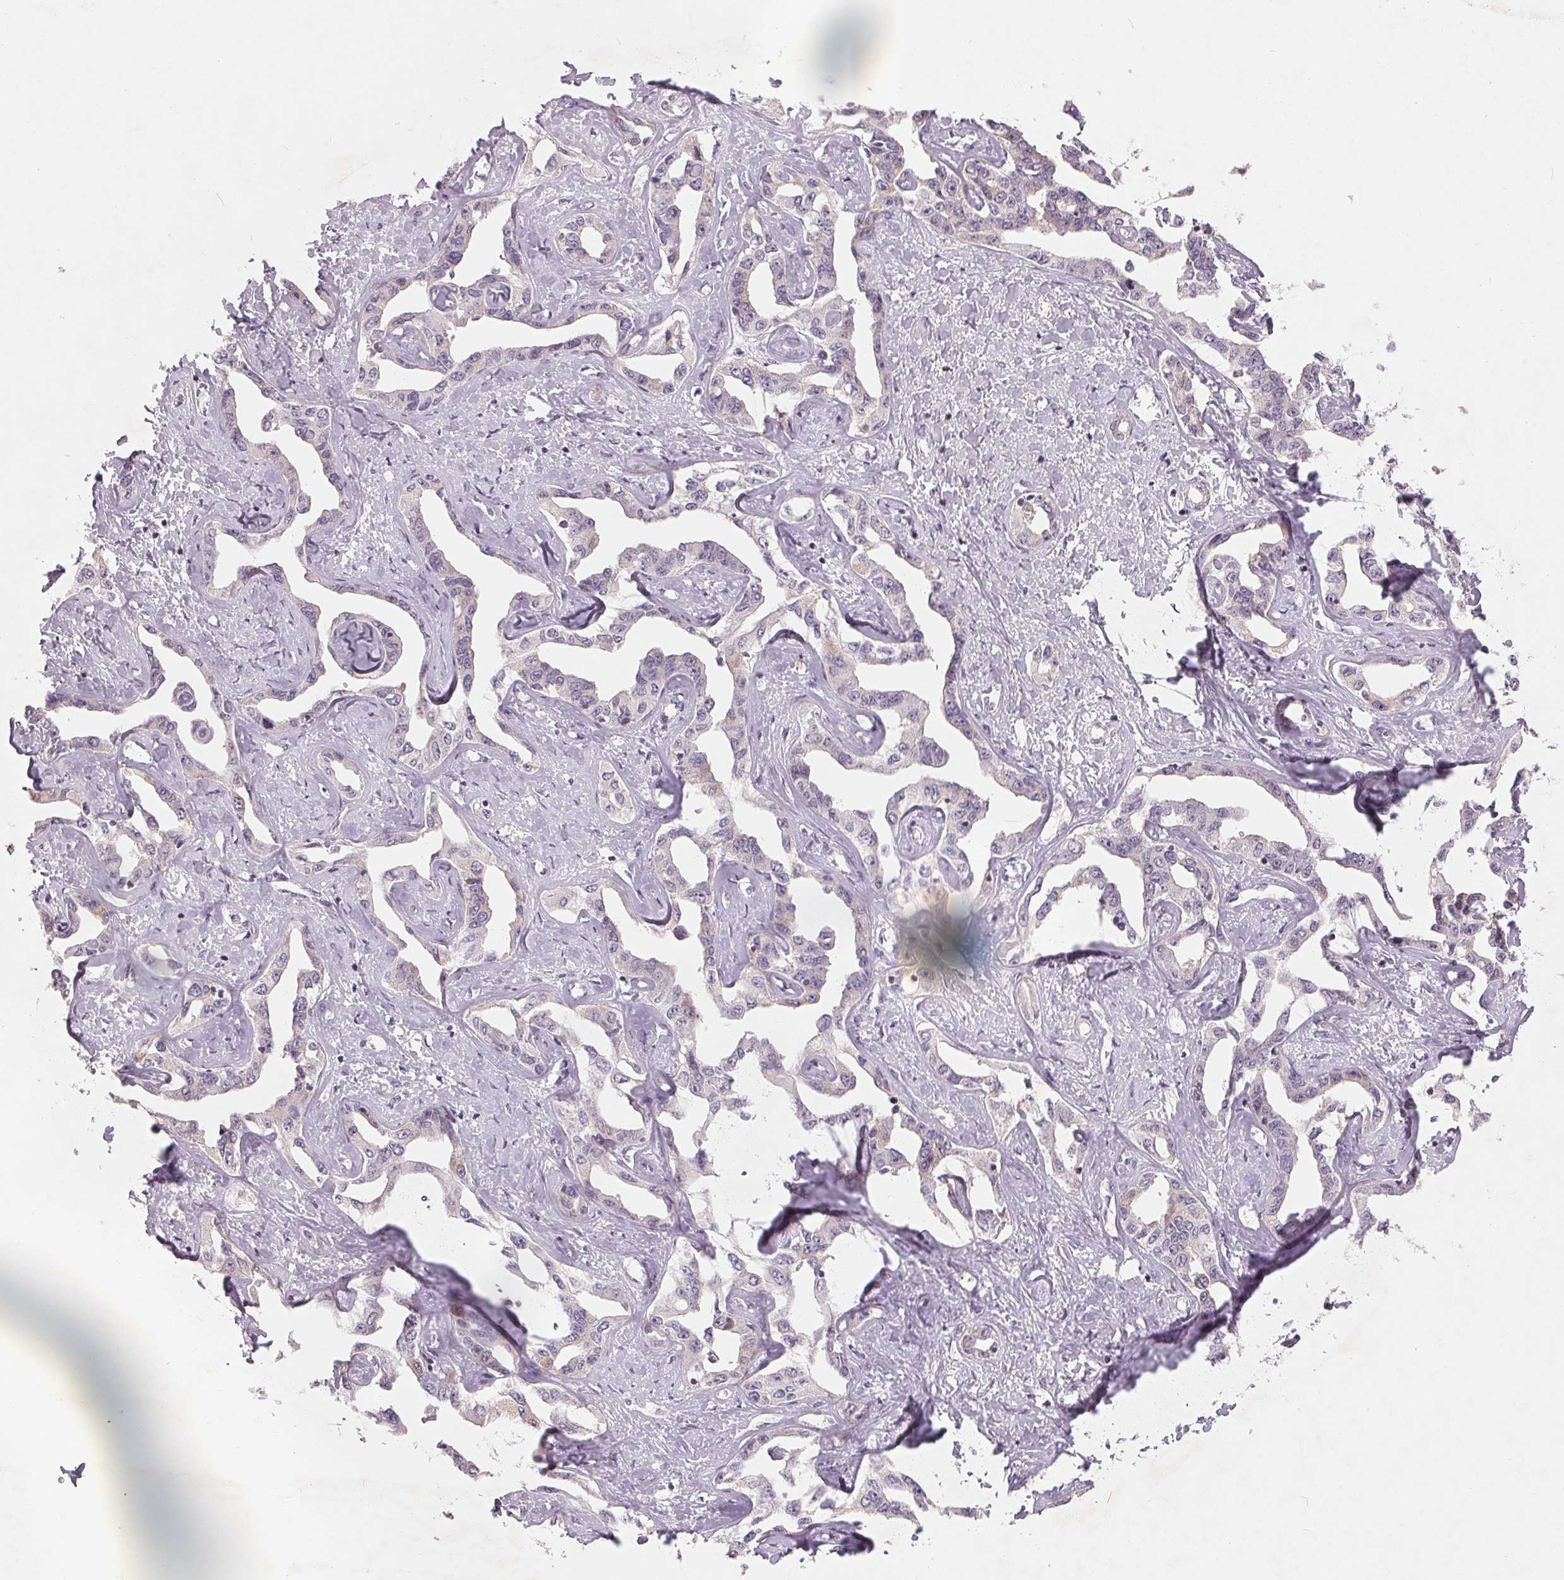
{"staining": {"intensity": "negative", "quantity": "none", "location": "none"}, "tissue": "liver cancer", "cell_type": "Tumor cells", "image_type": "cancer", "snomed": [{"axis": "morphology", "description": "Cholangiocarcinoma"}, {"axis": "topography", "description": "Liver"}], "caption": "Immunohistochemistry histopathology image of neoplastic tissue: human liver cholangiocarcinoma stained with DAB shows no significant protein staining in tumor cells.", "gene": "TRIM60", "patient": {"sex": "male", "age": 59}}